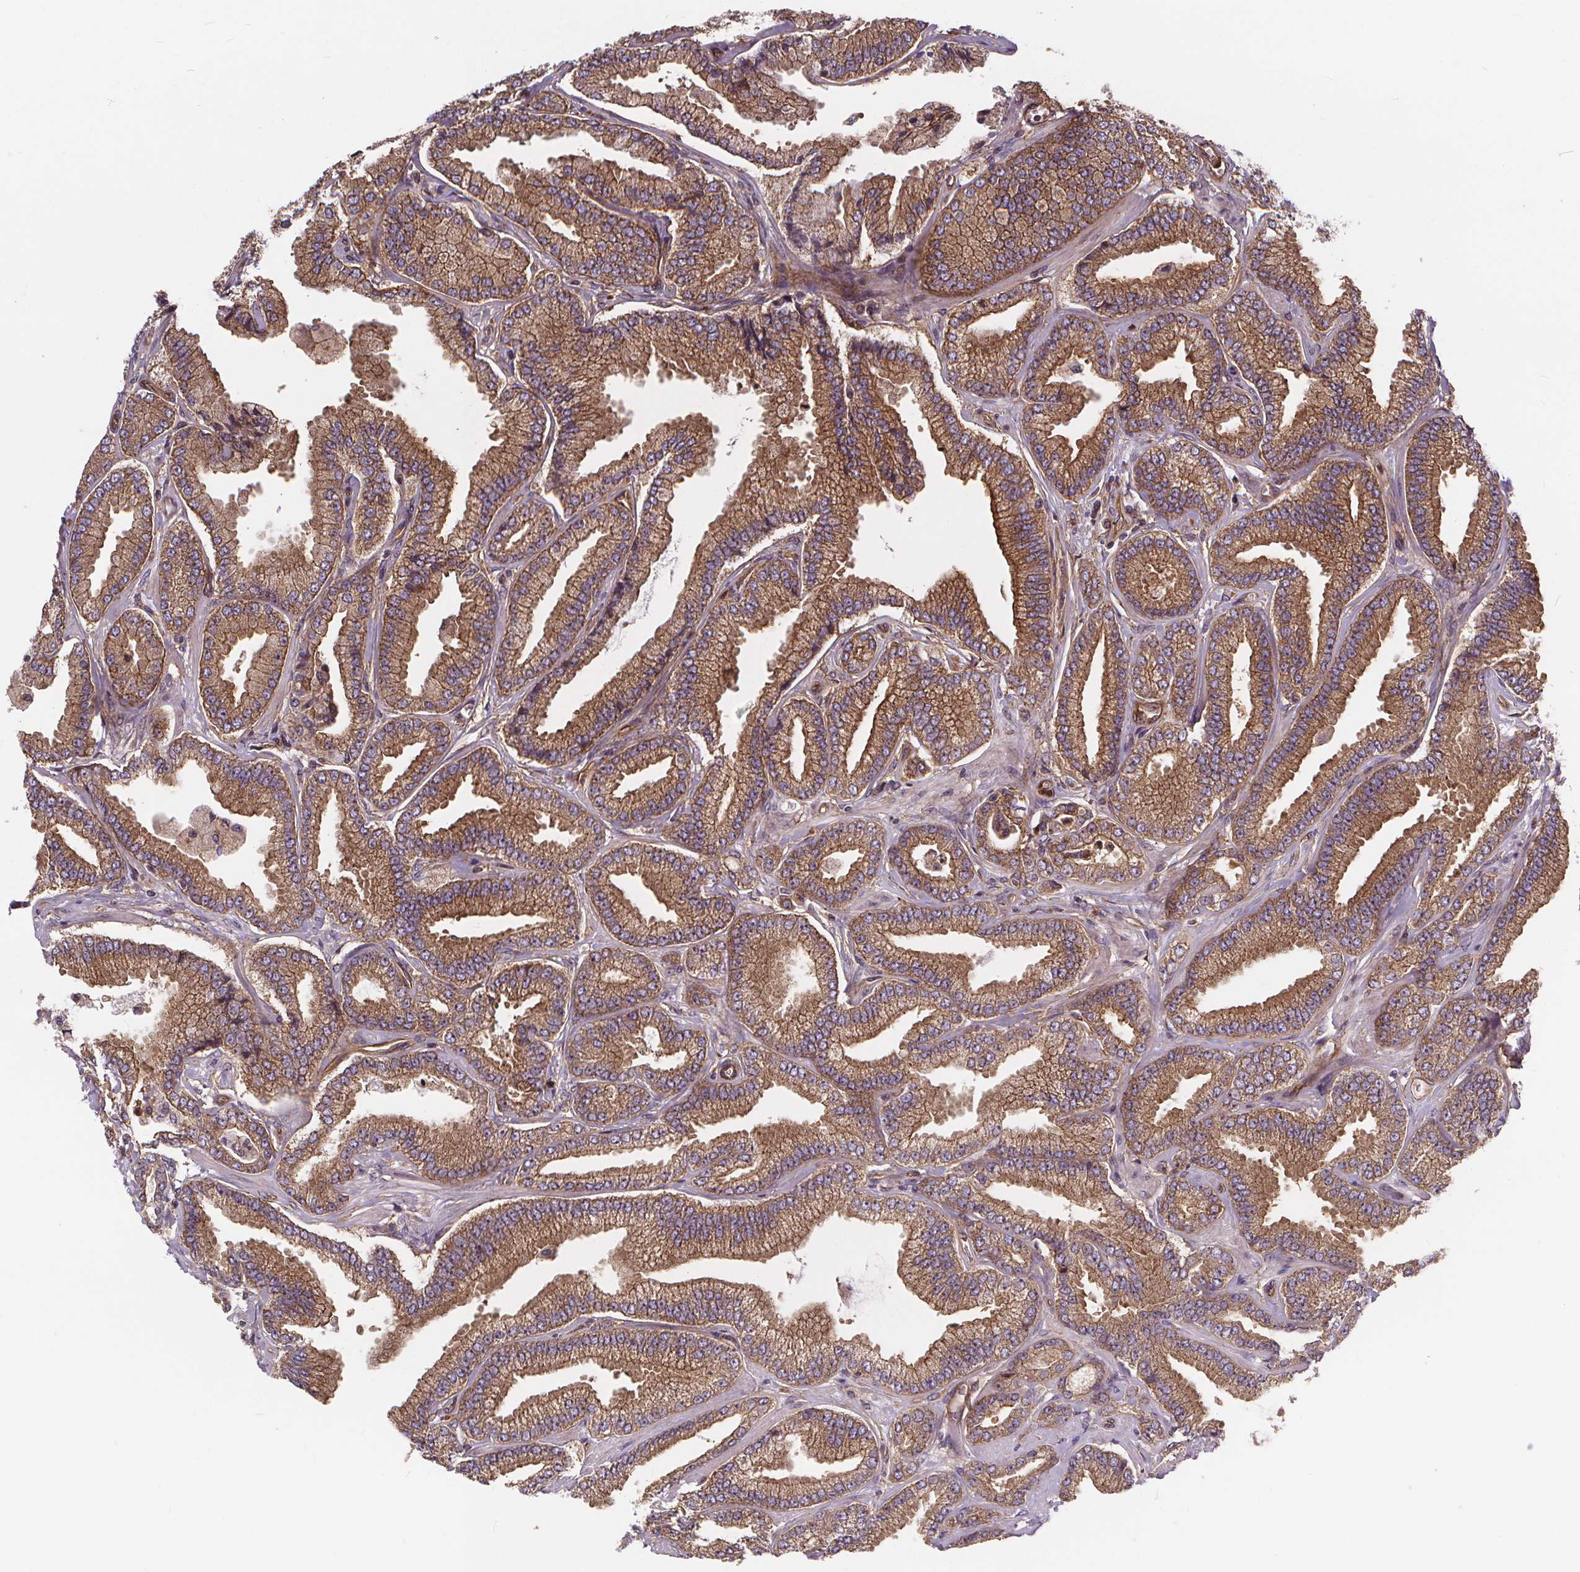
{"staining": {"intensity": "moderate", "quantity": ">75%", "location": "cytoplasmic/membranous"}, "tissue": "prostate cancer", "cell_type": "Tumor cells", "image_type": "cancer", "snomed": [{"axis": "morphology", "description": "Adenocarcinoma, Low grade"}, {"axis": "topography", "description": "Prostate"}], "caption": "Tumor cells demonstrate medium levels of moderate cytoplasmic/membranous staining in about >75% of cells in human prostate cancer. The protein of interest is stained brown, and the nuclei are stained in blue (DAB (3,3'-diaminobenzidine) IHC with brightfield microscopy, high magnification).", "gene": "CLINT1", "patient": {"sex": "male", "age": 55}}